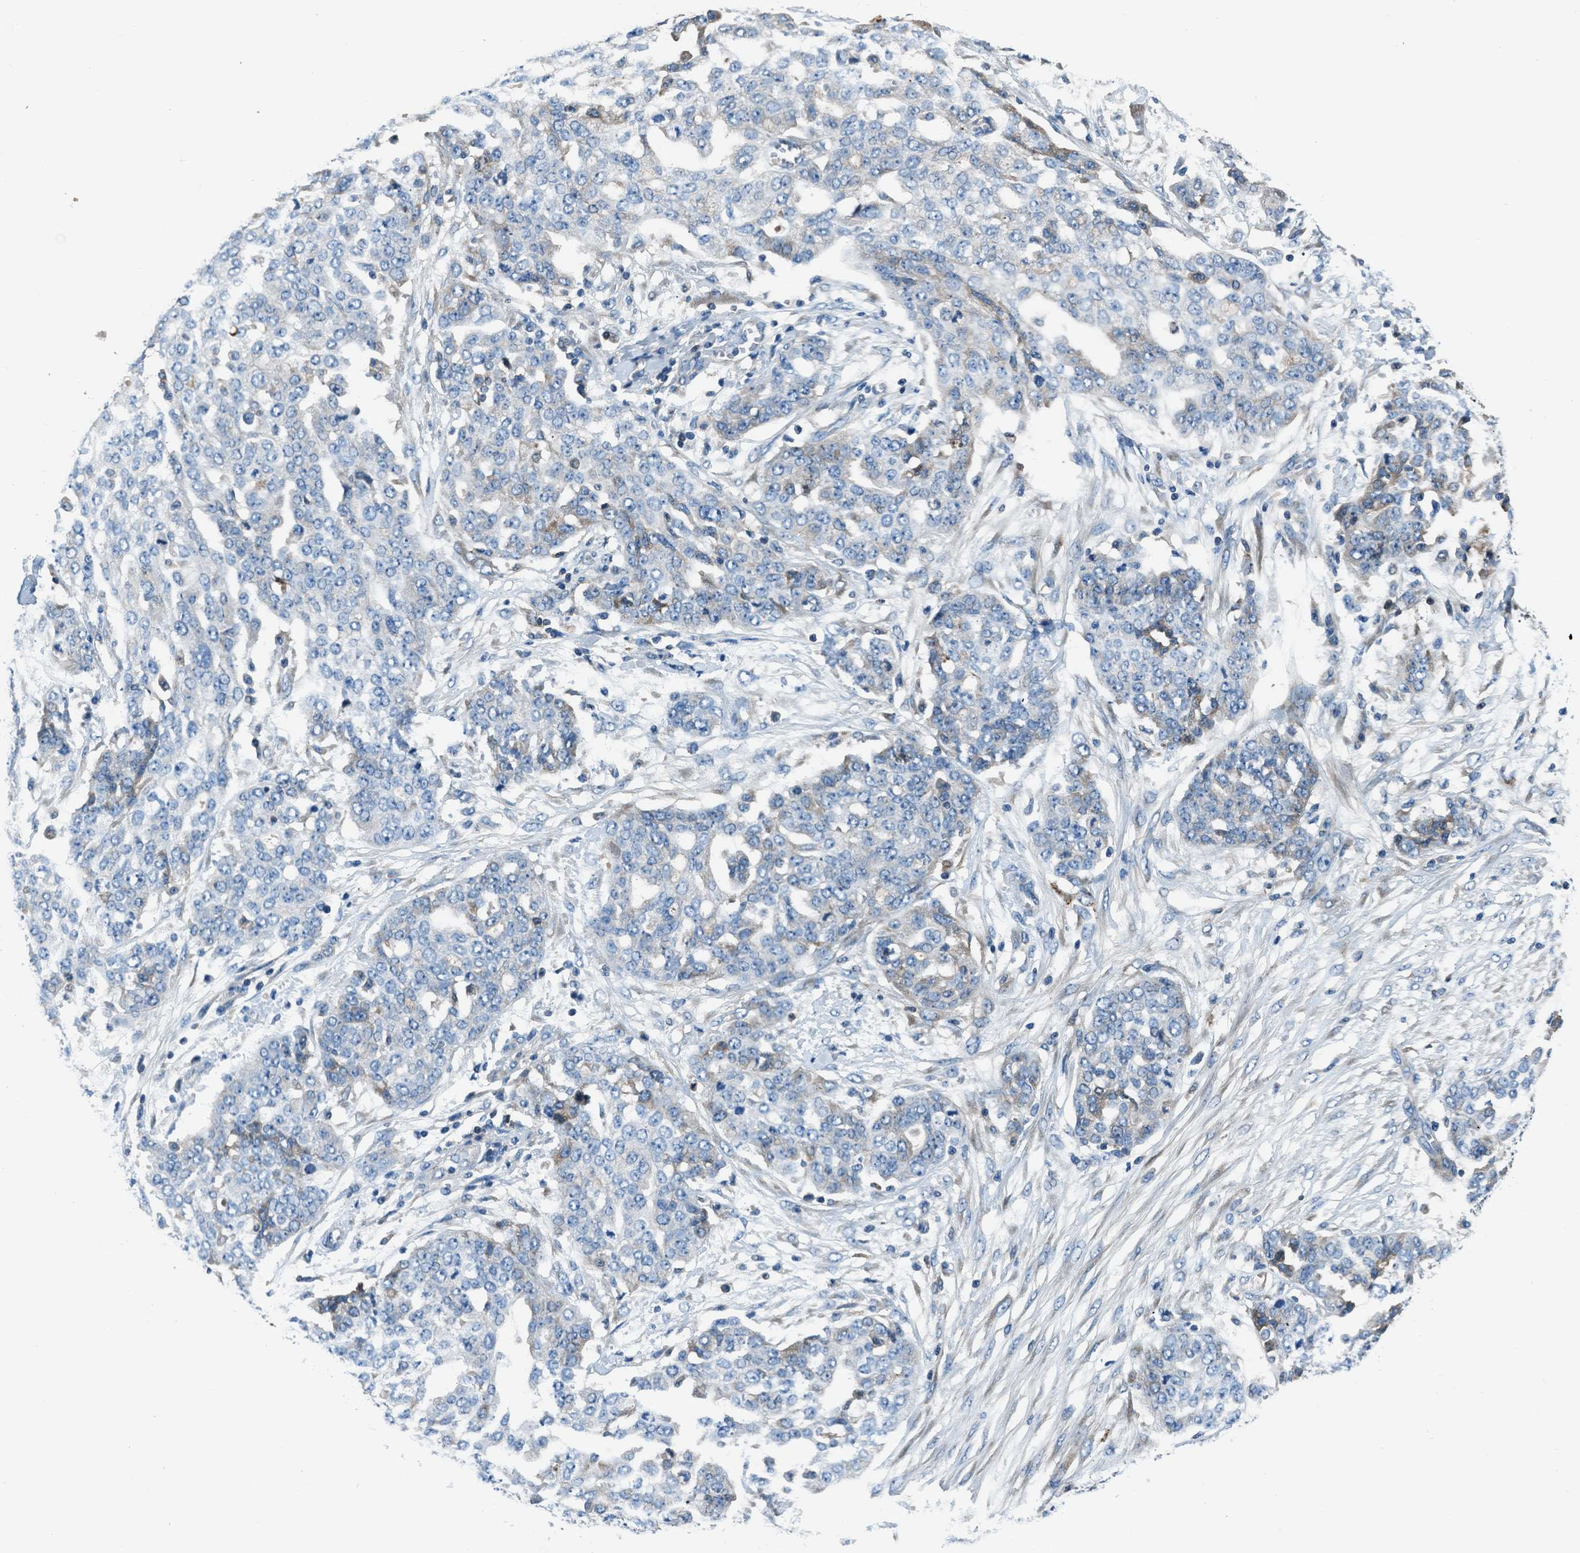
{"staining": {"intensity": "negative", "quantity": "none", "location": "none"}, "tissue": "ovarian cancer", "cell_type": "Tumor cells", "image_type": "cancer", "snomed": [{"axis": "morphology", "description": "Cystadenocarcinoma, serous, NOS"}, {"axis": "topography", "description": "Soft tissue"}, {"axis": "topography", "description": "Ovary"}], "caption": "Tumor cells are negative for protein expression in human ovarian cancer.", "gene": "SLC38A6", "patient": {"sex": "female", "age": 57}}